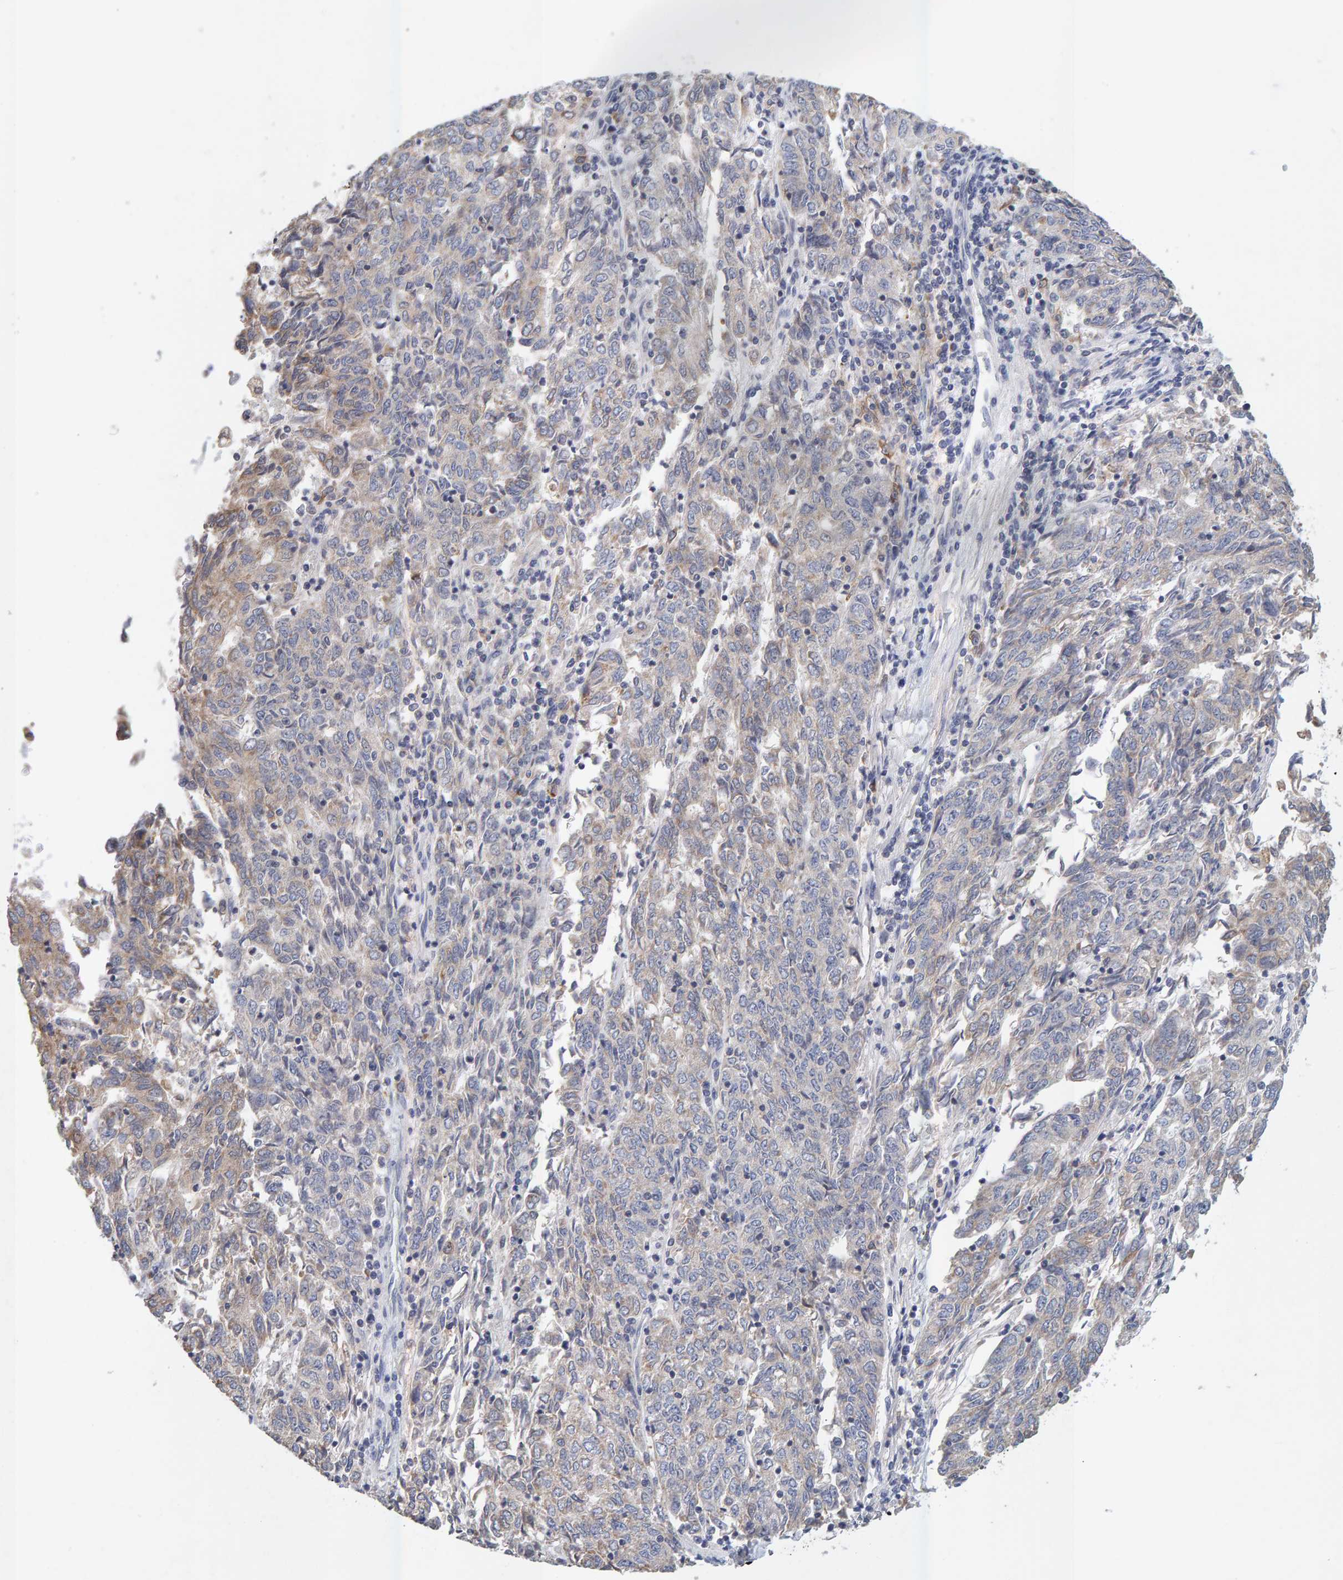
{"staining": {"intensity": "weak", "quantity": "<25%", "location": "cytoplasmic/membranous"}, "tissue": "endometrial cancer", "cell_type": "Tumor cells", "image_type": "cancer", "snomed": [{"axis": "morphology", "description": "Adenocarcinoma, NOS"}, {"axis": "topography", "description": "Endometrium"}], "caption": "IHC of endometrial cancer exhibits no positivity in tumor cells.", "gene": "SGPL1", "patient": {"sex": "female", "age": 80}}